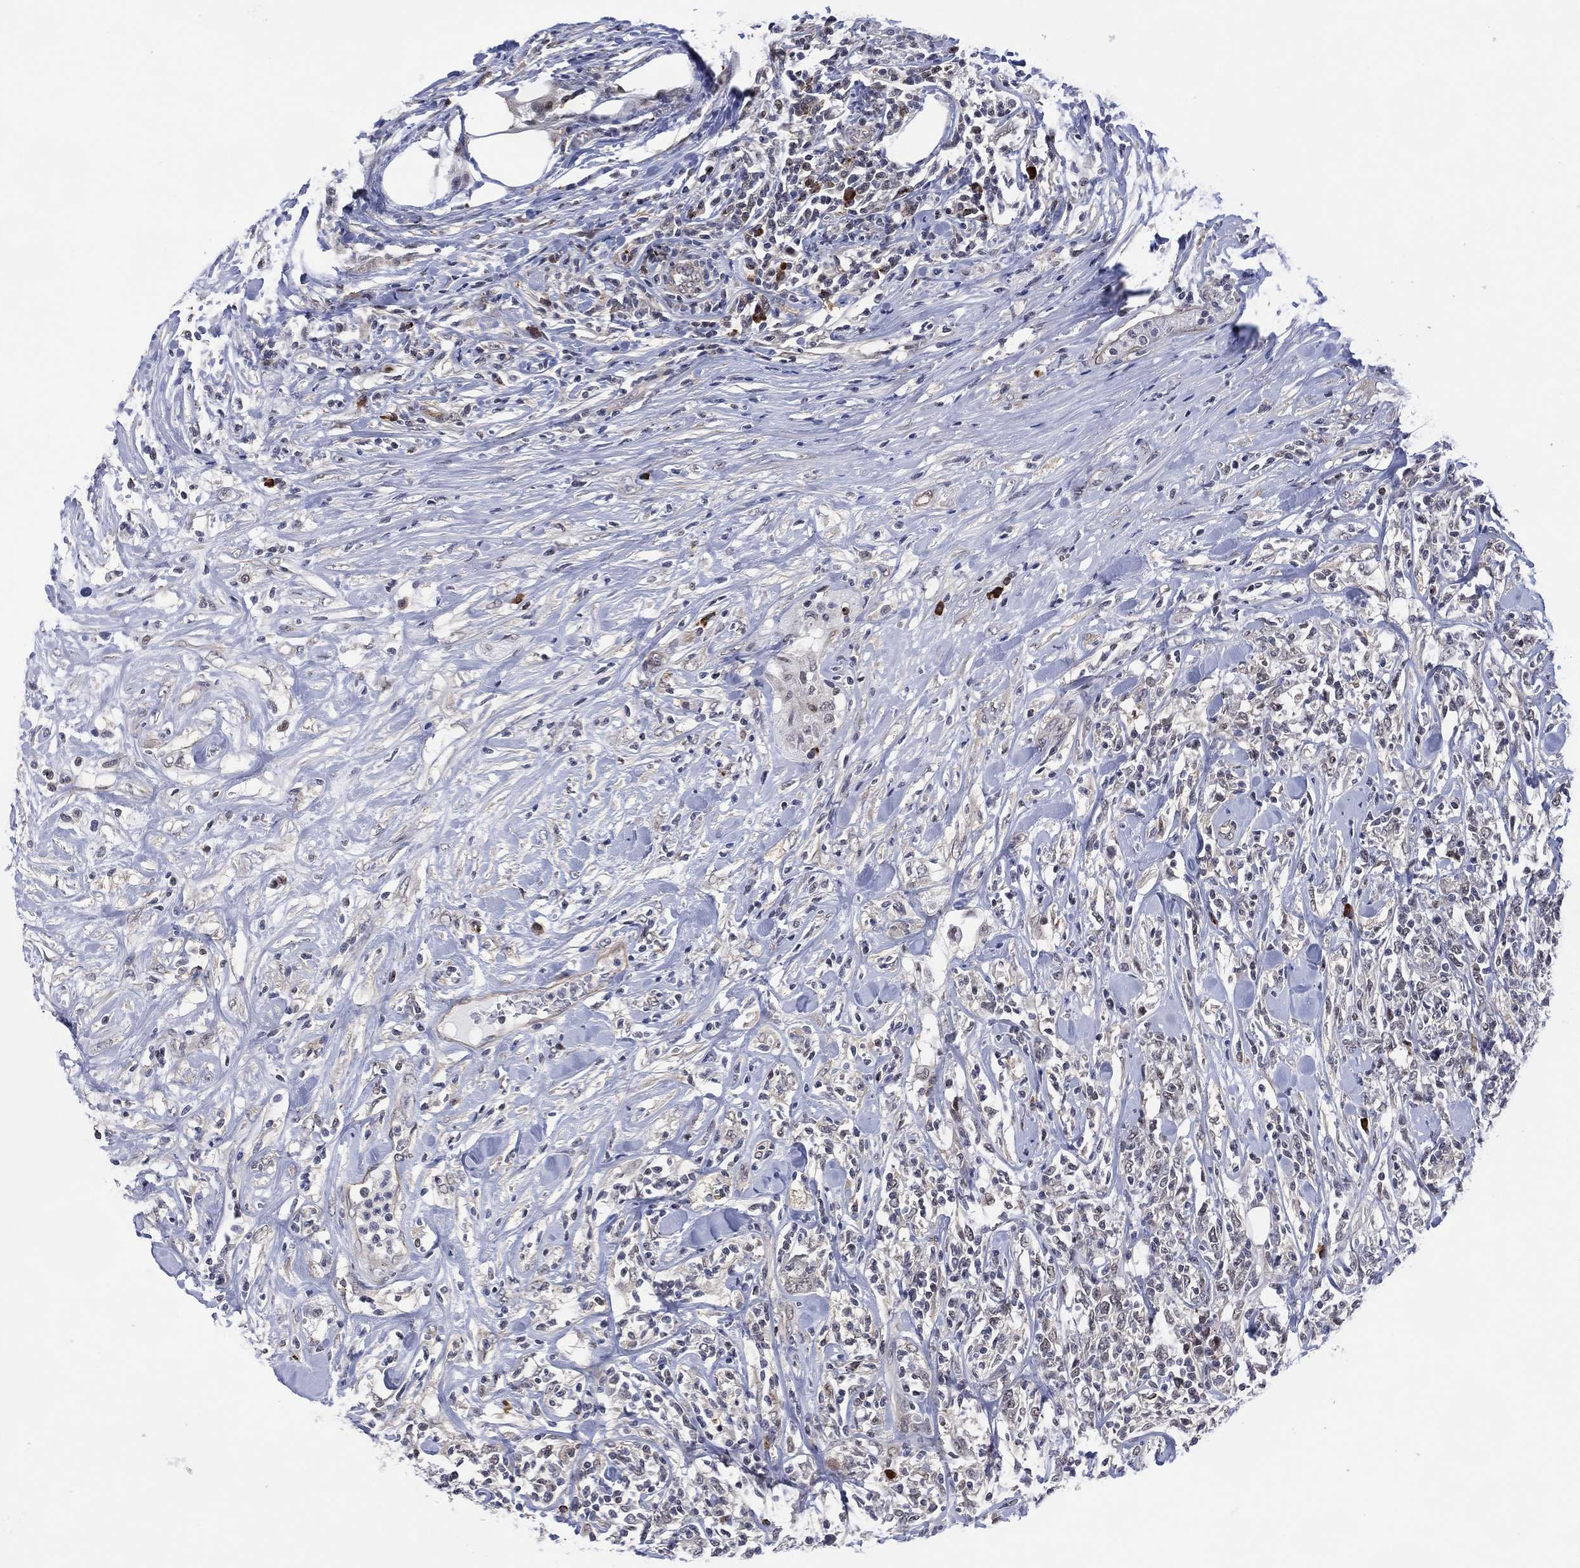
{"staining": {"intensity": "negative", "quantity": "none", "location": "none"}, "tissue": "lymphoma", "cell_type": "Tumor cells", "image_type": "cancer", "snomed": [{"axis": "morphology", "description": "Malignant lymphoma, non-Hodgkin's type, High grade"}, {"axis": "topography", "description": "Lymph node"}], "caption": "This is an IHC micrograph of malignant lymphoma, non-Hodgkin's type (high-grade). There is no positivity in tumor cells.", "gene": "DPP4", "patient": {"sex": "female", "age": 84}}